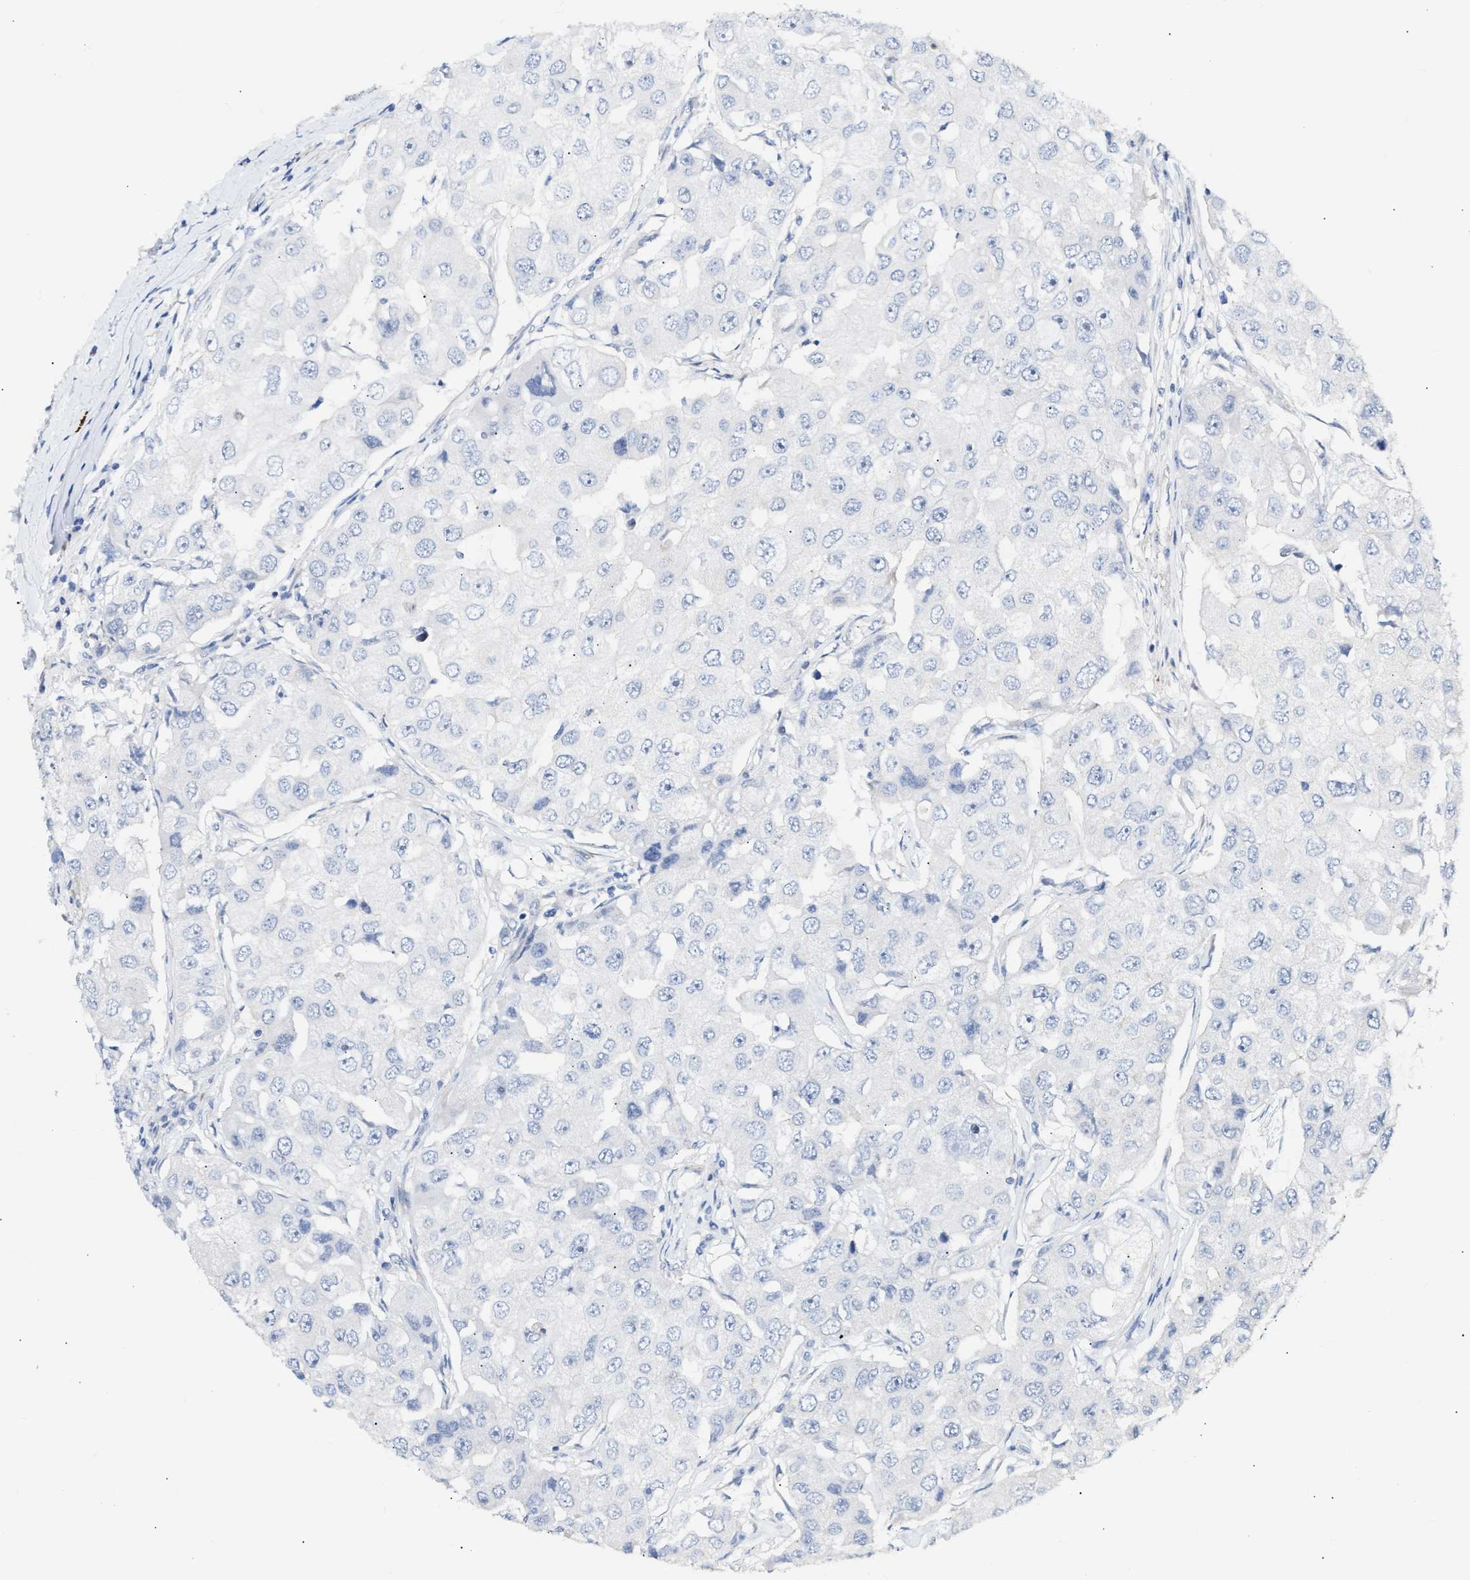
{"staining": {"intensity": "negative", "quantity": "none", "location": "none"}, "tissue": "breast cancer", "cell_type": "Tumor cells", "image_type": "cancer", "snomed": [{"axis": "morphology", "description": "Duct carcinoma"}, {"axis": "topography", "description": "Breast"}], "caption": "Human intraductal carcinoma (breast) stained for a protein using IHC displays no expression in tumor cells.", "gene": "FHL1", "patient": {"sex": "female", "age": 27}}